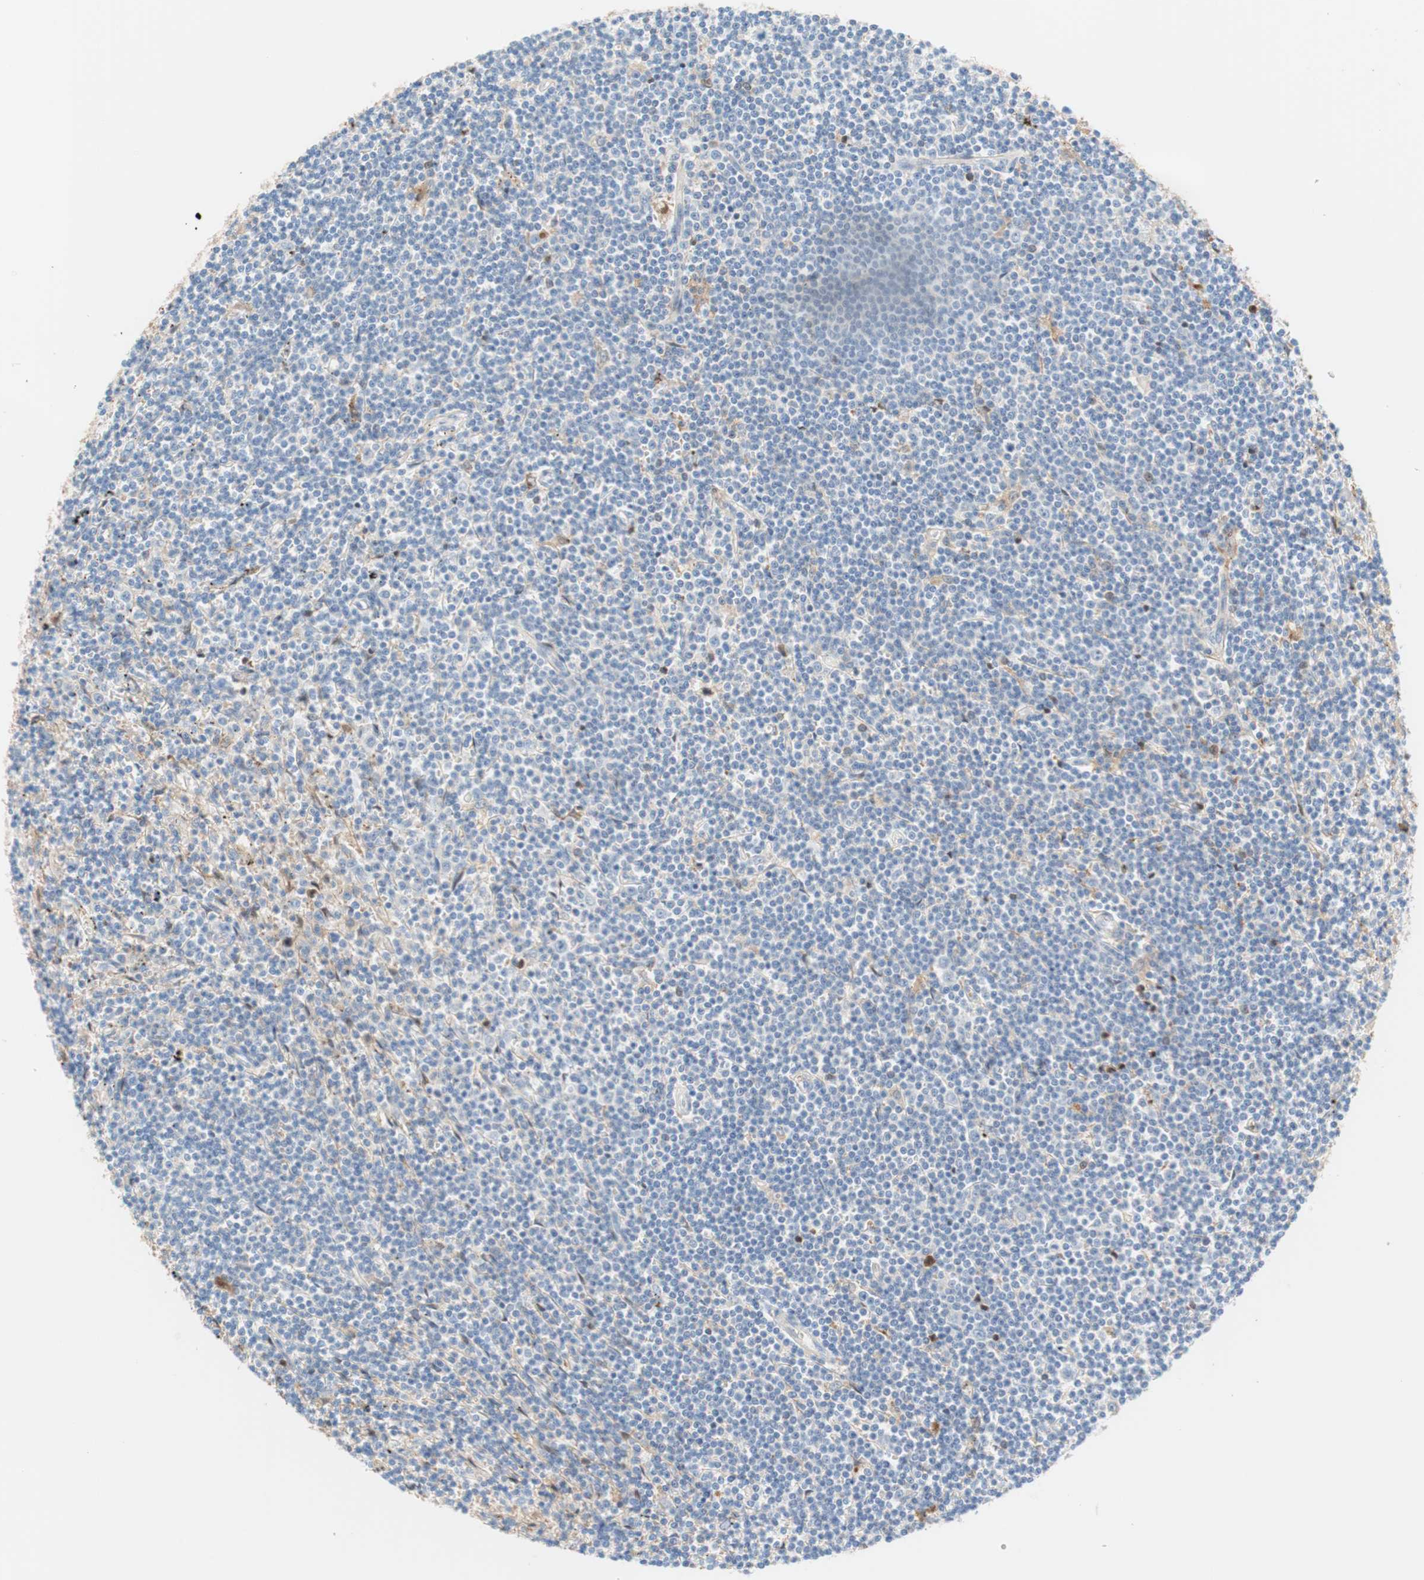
{"staining": {"intensity": "negative", "quantity": "none", "location": "none"}, "tissue": "lymphoma", "cell_type": "Tumor cells", "image_type": "cancer", "snomed": [{"axis": "morphology", "description": "Malignant lymphoma, non-Hodgkin's type, Low grade"}, {"axis": "topography", "description": "Spleen"}], "caption": "Micrograph shows no protein positivity in tumor cells of lymphoma tissue.", "gene": "RBP4", "patient": {"sex": "male", "age": 76}}